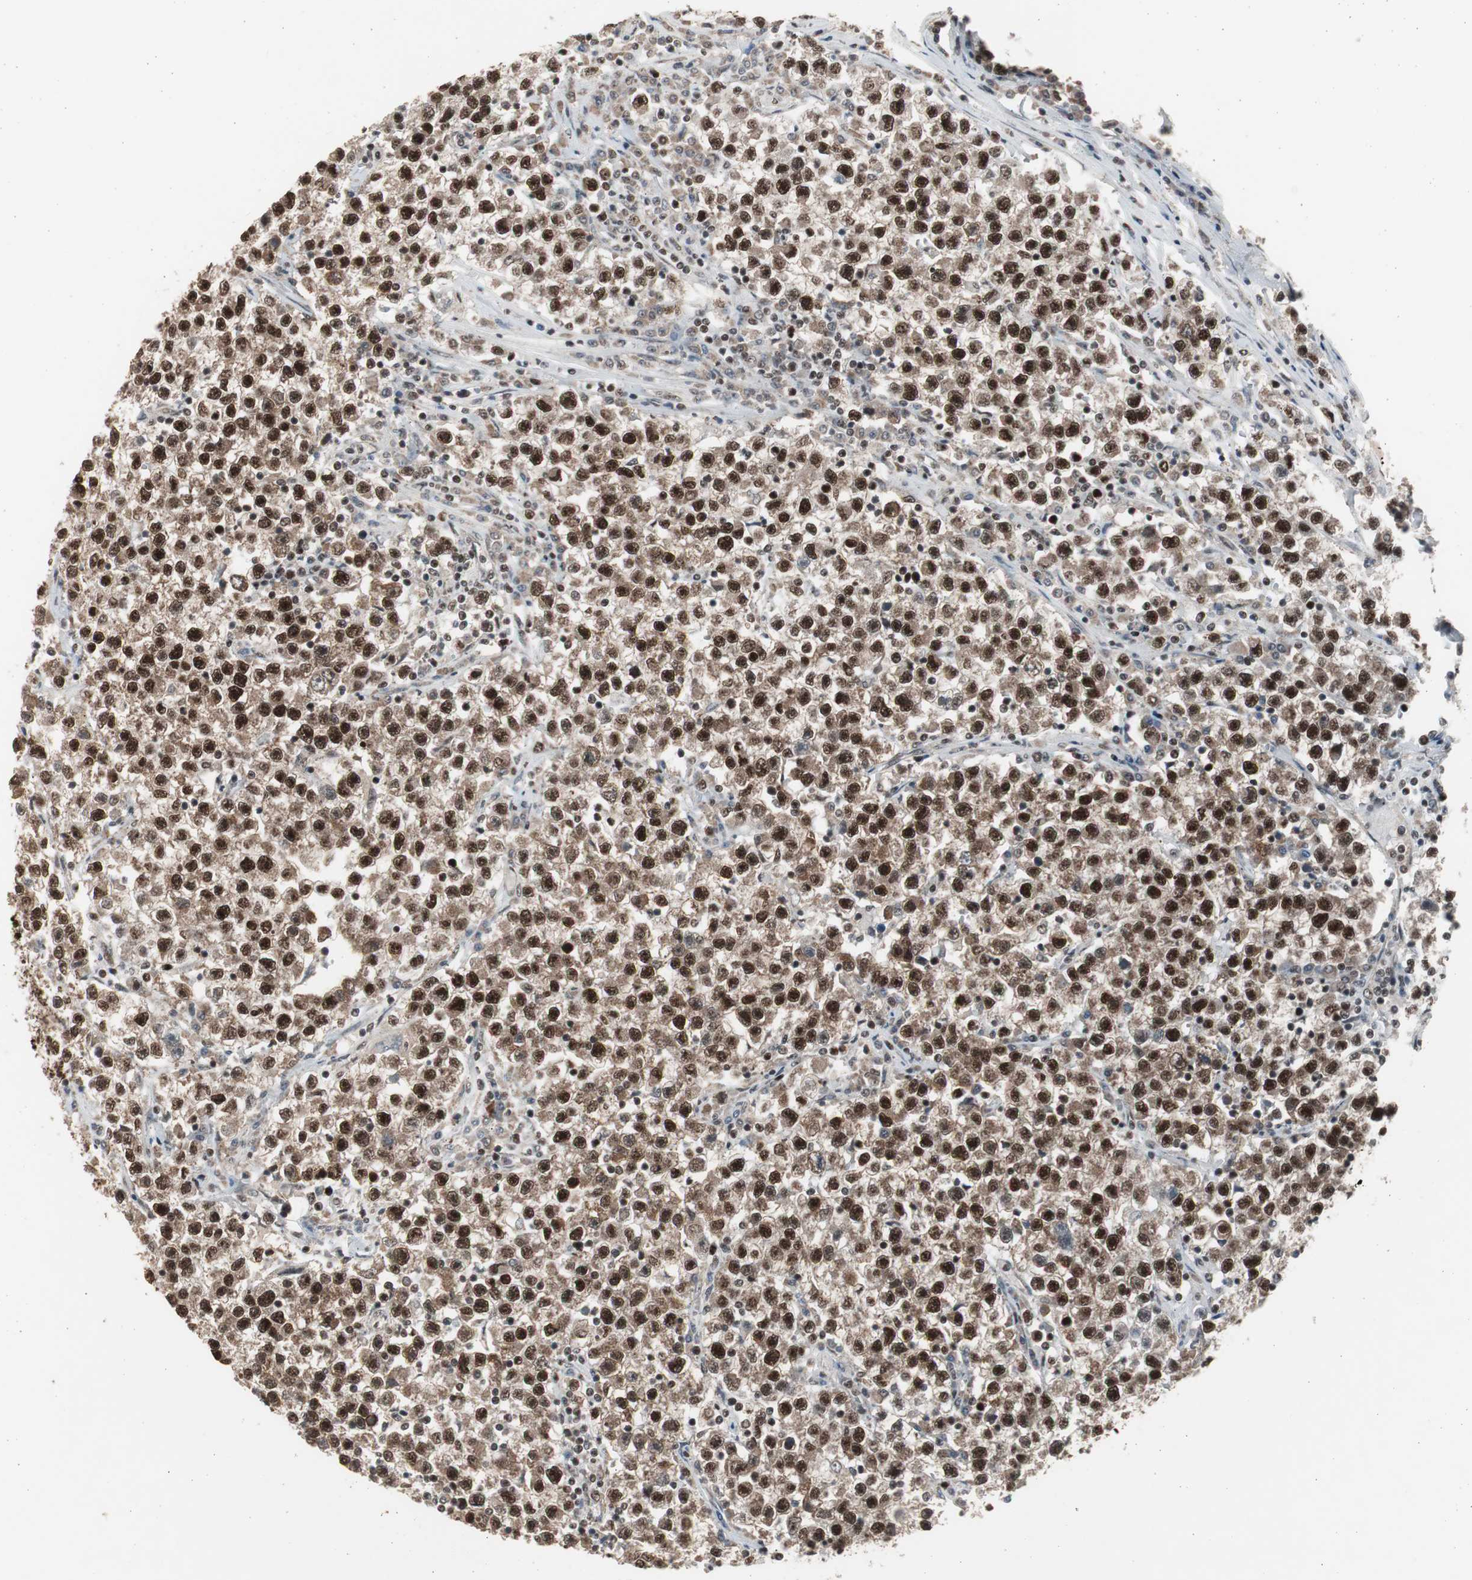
{"staining": {"intensity": "strong", "quantity": ">75%", "location": "nuclear"}, "tissue": "testis cancer", "cell_type": "Tumor cells", "image_type": "cancer", "snomed": [{"axis": "morphology", "description": "Seminoma, NOS"}, {"axis": "topography", "description": "Testis"}], "caption": "High-magnification brightfield microscopy of testis seminoma stained with DAB (3,3'-diaminobenzidine) (brown) and counterstained with hematoxylin (blue). tumor cells exhibit strong nuclear positivity is present in approximately>75% of cells.", "gene": "RPA1", "patient": {"sex": "male", "age": 22}}